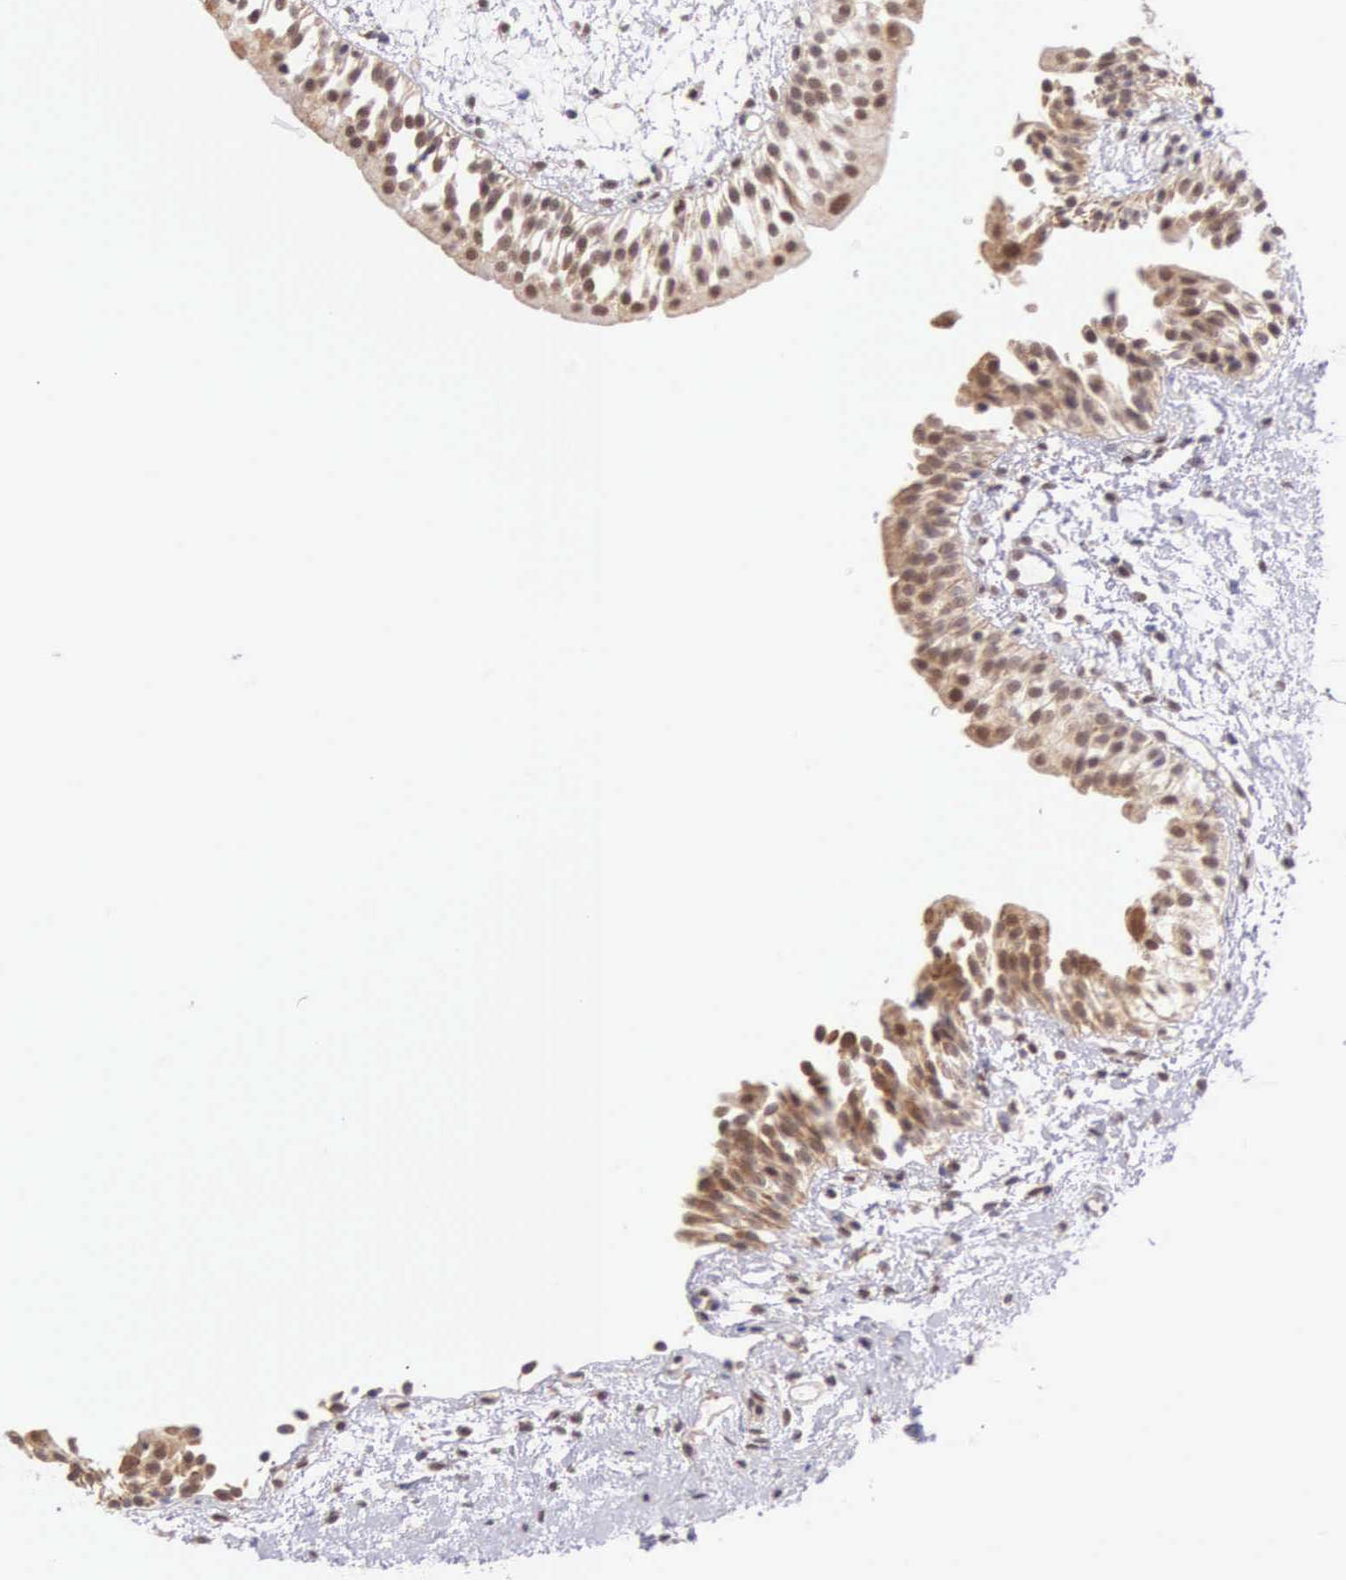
{"staining": {"intensity": "strong", "quantity": ">75%", "location": "nuclear"}, "tissue": "urinary bladder", "cell_type": "Urothelial cells", "image_type": "normal", "snomed": [{"axis": "morphology", "description": "Normal tissue, NOS"}, {"axis": "topography", "description": "Urinary bladder"}], "caption": "There is high levels of strong nuclear expression in urothelial cells of normal urinary bladder, as demonstrated by immunohistochemical staining (brown color).", "gene": "CCDC117", "patient": {"sex": "male", "age": 48}}